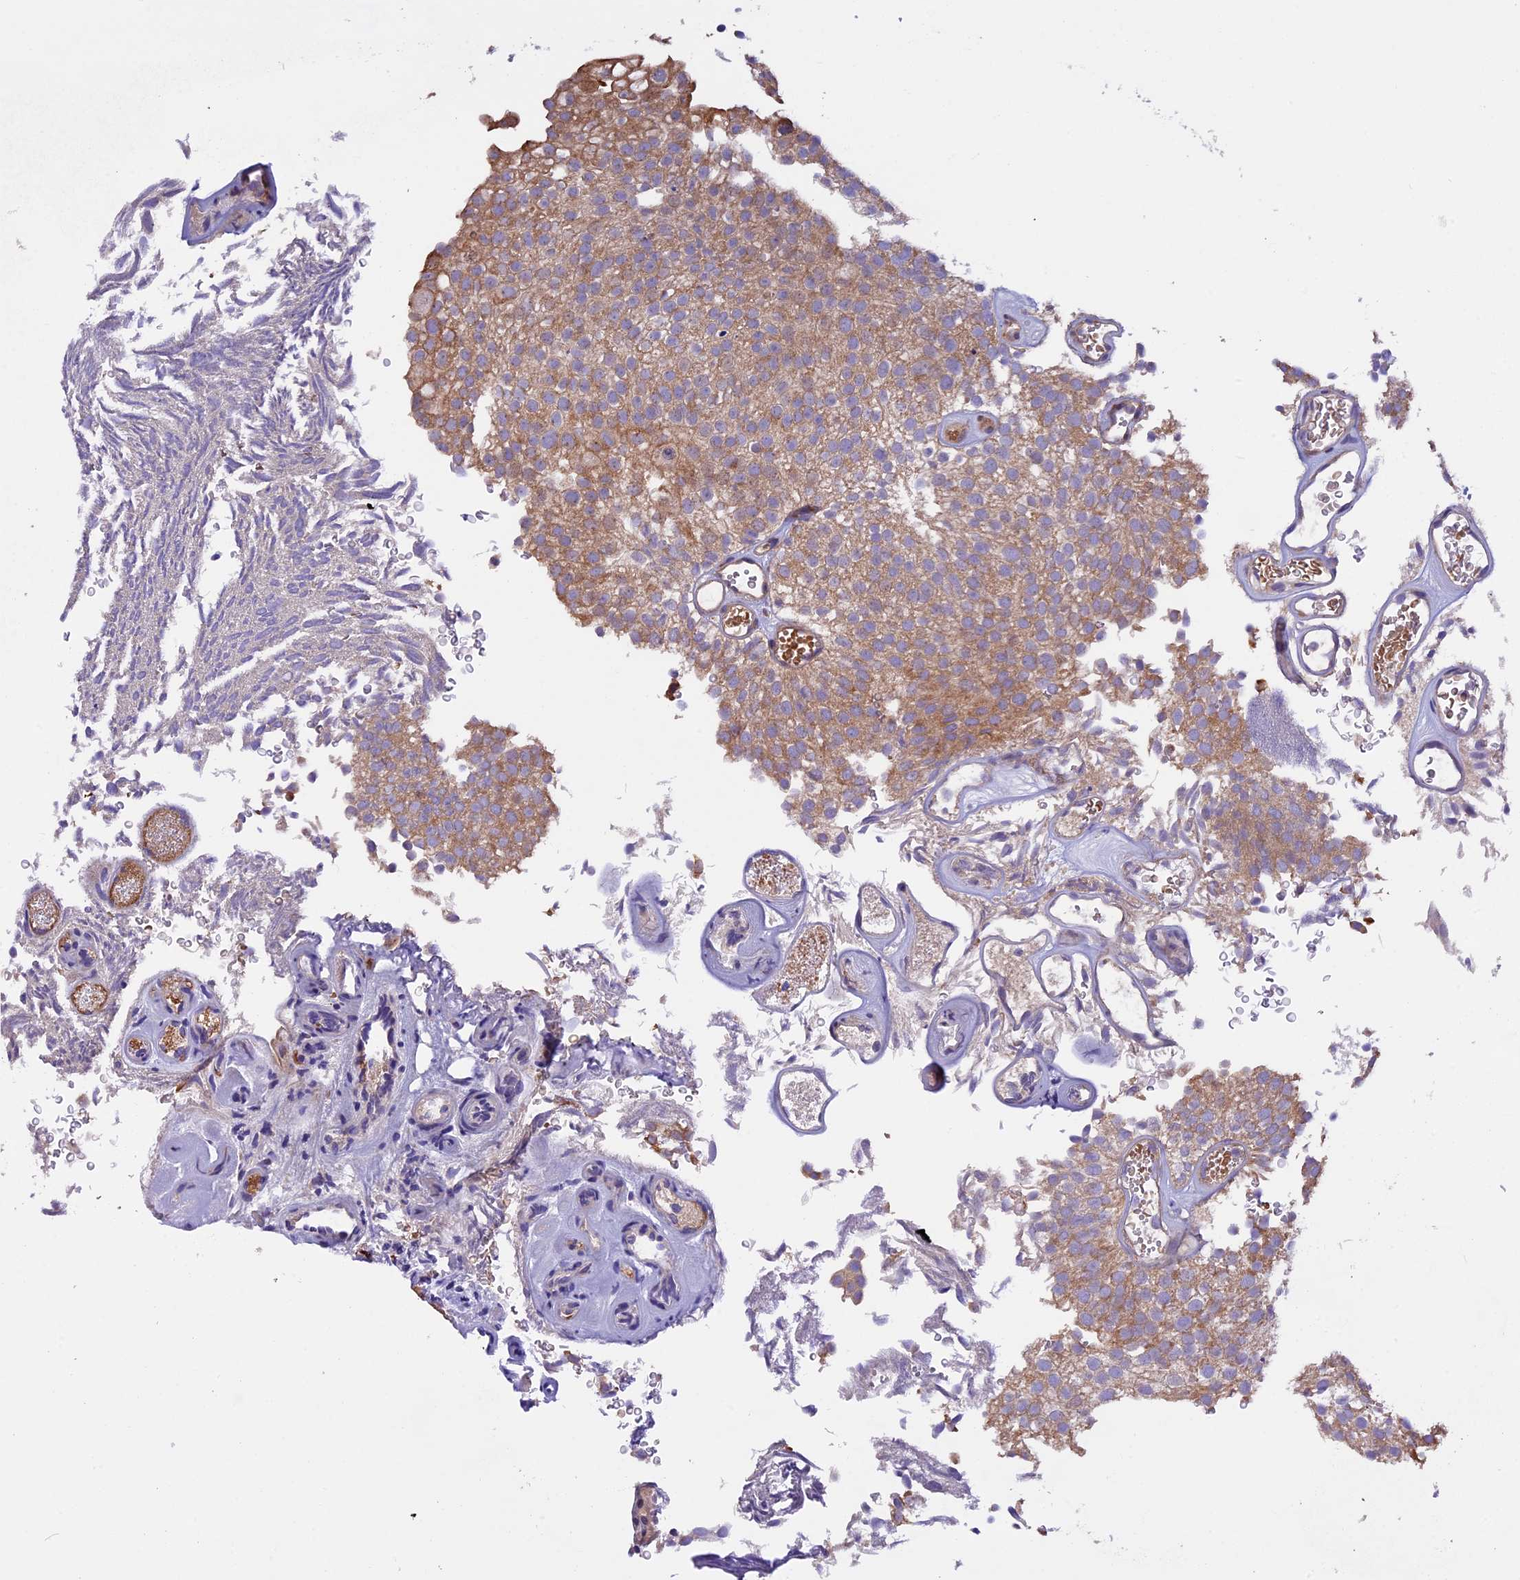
{"staining": {"intensity": "moderate", "quantity": ">75%", "location": "cytoplasmic/membranous"}, "tissue": "urothelial cancer", "cell_type": "Tumor cells", "image_type": "cancer", "snomed": [{"axis": "morphology", "description": "Urothelial carcinoma, Low grade"}, {"axis": "topography", "description": "Urinary bladder"}], "caption": "Urothelial cancer was stained to show a protein in brown. There is medium levels of moderate cytoplasmic/membranous expression in about >75% of tumor cells. (DAB (3,3'-diaminobenzidine) IHC with brightfield microscopy, high magnification).", "gene": "FRY", "patient": {"sex": "male", "age": 78}}